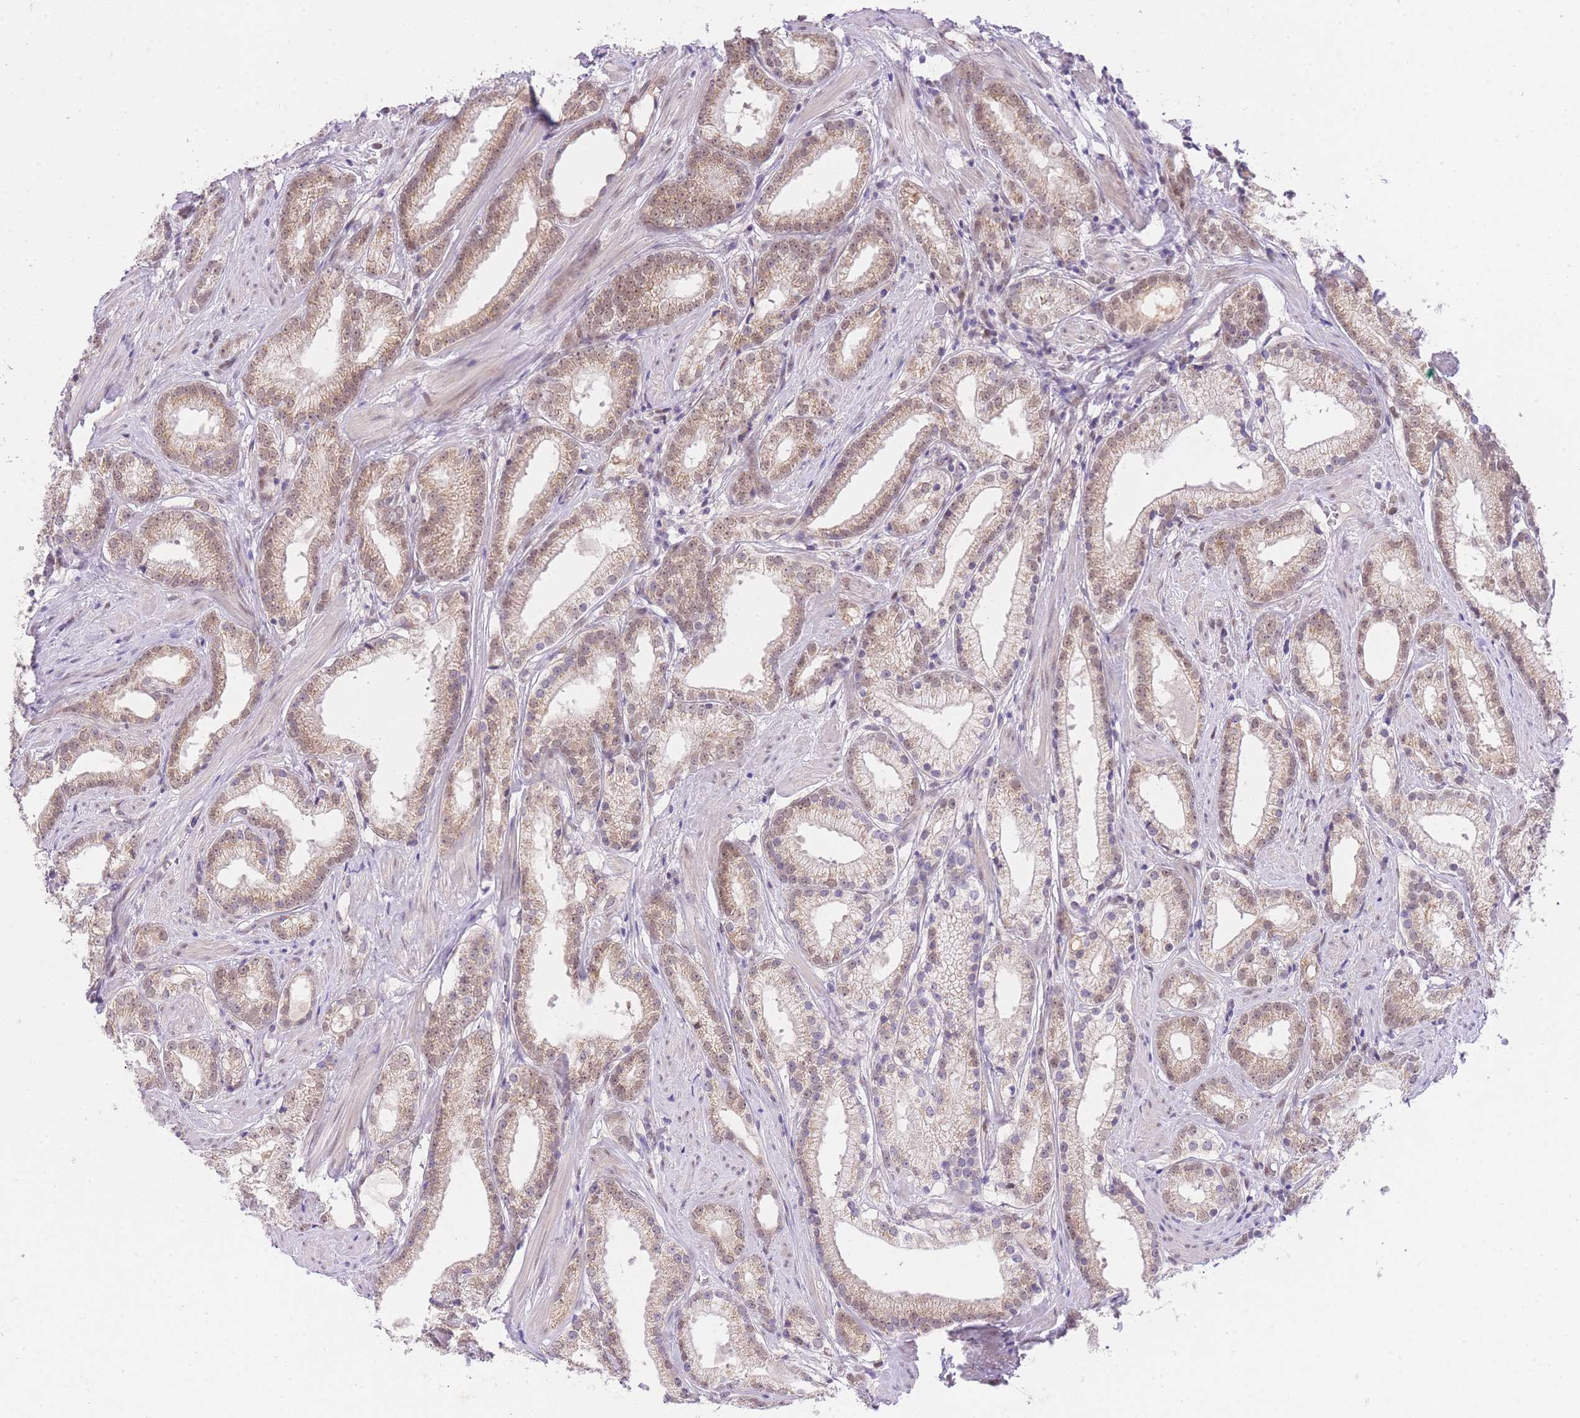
{"staining": {"intensity": "moderate", "quantity": ">75%", "location": "cytoplasmic/membranous,nuclear"}, "tissue": "prostate cancer", "cell_type": "Tumor cells", "image_type": "cancer", "snomed": [{"axis": "morphology", "description": "Adenocarcinoma, Low grade"}, {"axis": "topography", "description": "Prostate"}], "caption": "Protein expression analysis of human low-grade adenocarcinoma (prostate) reveals moderate cytoplasmic/membranous and nuclear expression in approximately >75% of tumor cells. (Stains: DAB (3,3'-diaminobenzidine) in brown, nuclei in blue, Microscopy: brightfield microscopy at high magnification).", "gene": "UBXN7", "patient": {"sex": "male", "age": 57}}